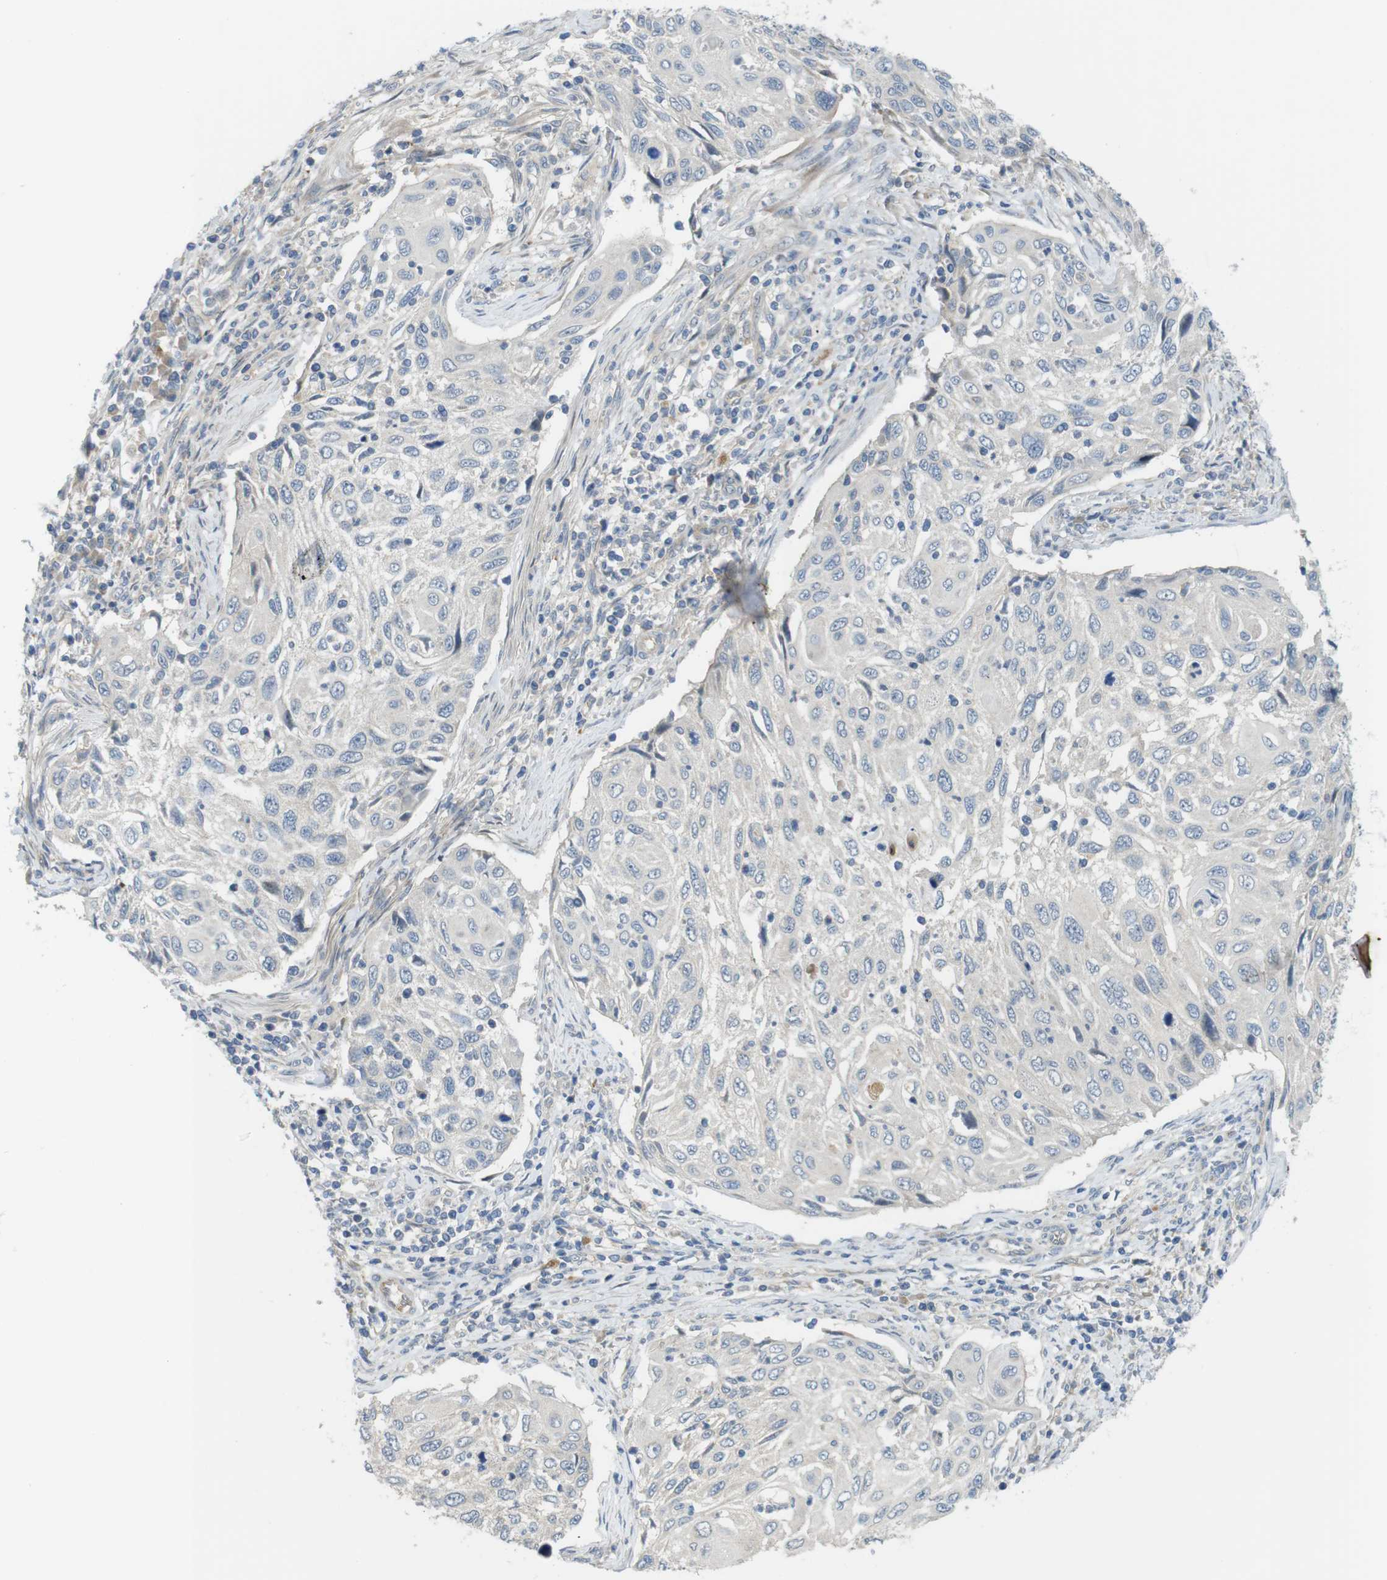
{"staining": {"intensity": "negative", "quantity": "none", "location": "none"}, "tissue": "cervical cancer", "cell_type": "Tumor cells", "image_type": "cancer", "snomed": [{"axis": "morphology", "description": "Squamous cell carcinoma, NOS"}, {"axis": "topography", "description": "Cervix"}], "caption": "Tumor cells are negative for brown protein staining in squamous cell carcinoma (cervical). Nuclei are stained in blue.", "gene": "ABHD15", "patient": {"sex": "female", "age": 70}}